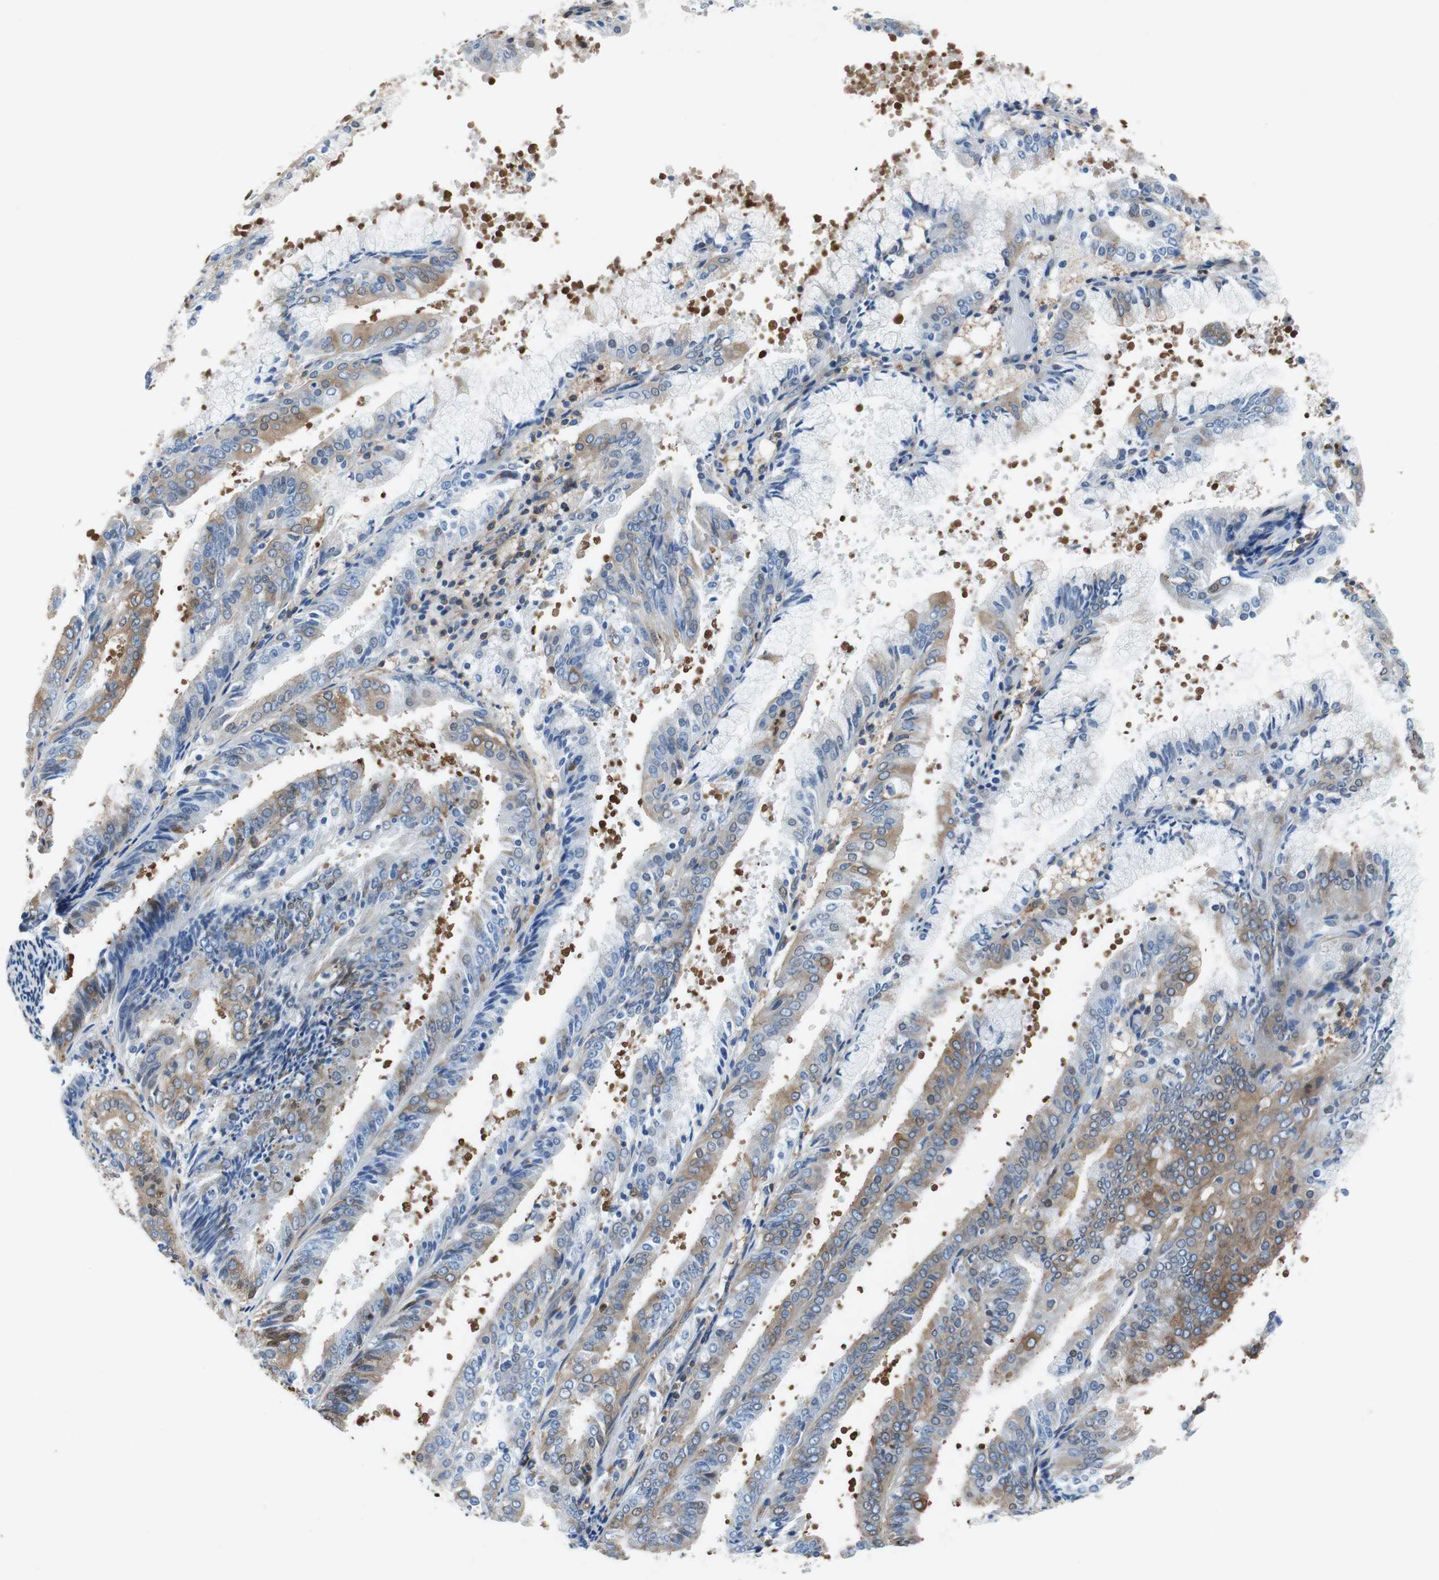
{"staining": {"intensity": "moderate", "quantity": "<25%", "location": "cytoplasmic/membranous"}, "tissue": "endometrial cancer", "cell_type": "Tumor cells", "image_type": "cancer", "snomed": [{"axis": "morphology", "description": "Adenocarcinoma, NOS"}, {"axis": "topography", "description": "Endometrium"}], "caption": "Tumor cells reveal moderate cytoplasmic/membranous staining in about <25% of cells in adenocarcinoma (endometrial).", "gene": "GYS1", "patient": {"sex": "female", "age": 63}}